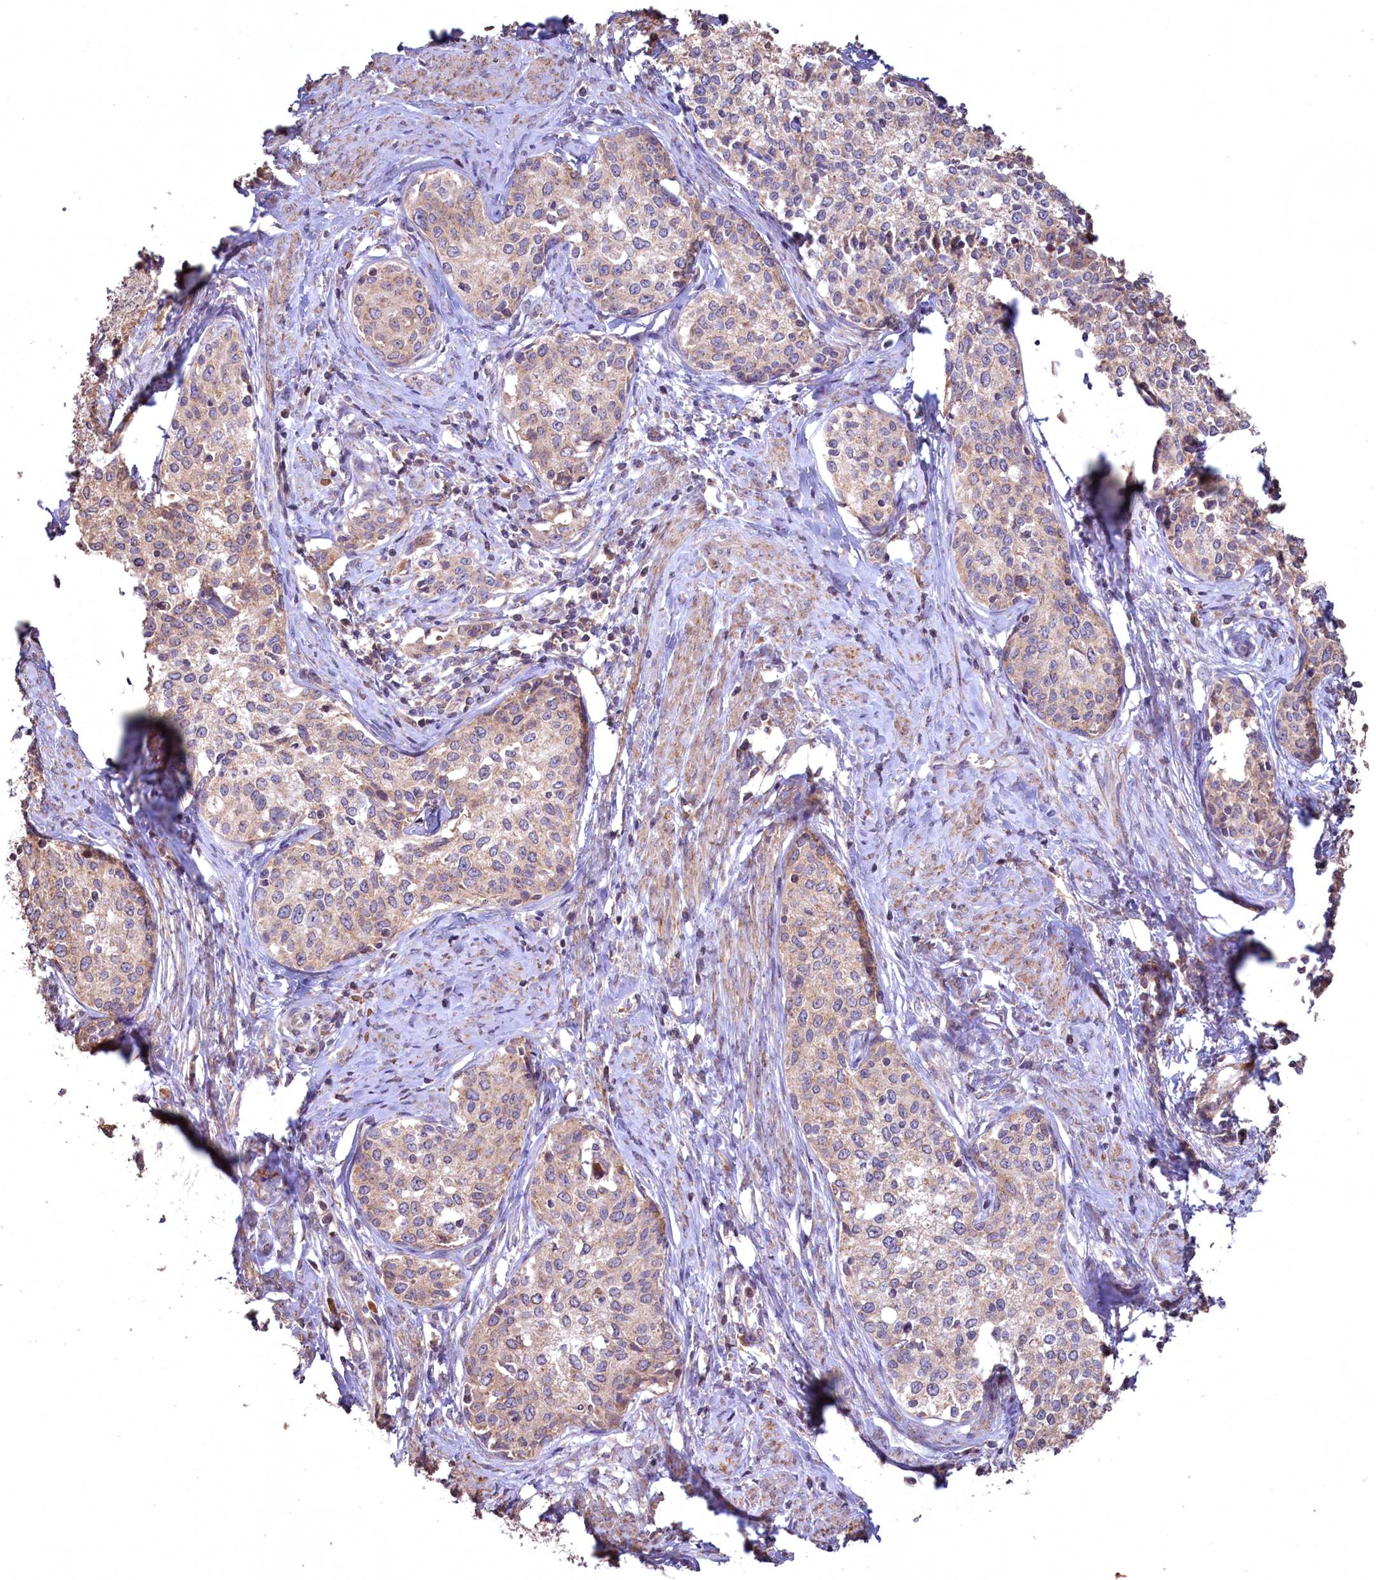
{"staining": {"intensity": "weak", "quantity": "<25%", "location": "cytoplasmic/membranous"}, "tissue": "cervical cancer", "cell_type": "Tumor cells", "image_type": "cancer", "snomed": [{"axis": "morphology", "description": "Squamous cell carcinoma, NOS"}, {"axis": "morphology", "description": "Adenocarcinoma, NOS"}, {"axis": "topography", "description": "Cervix"}], "caption": "DAB immunohistochemical staining of cervical adenocarcinoma demonstrates no significant positivity in tumor cells.", "gene": "FUNDC1", "patient": {"sex": "female", "age": 52}}